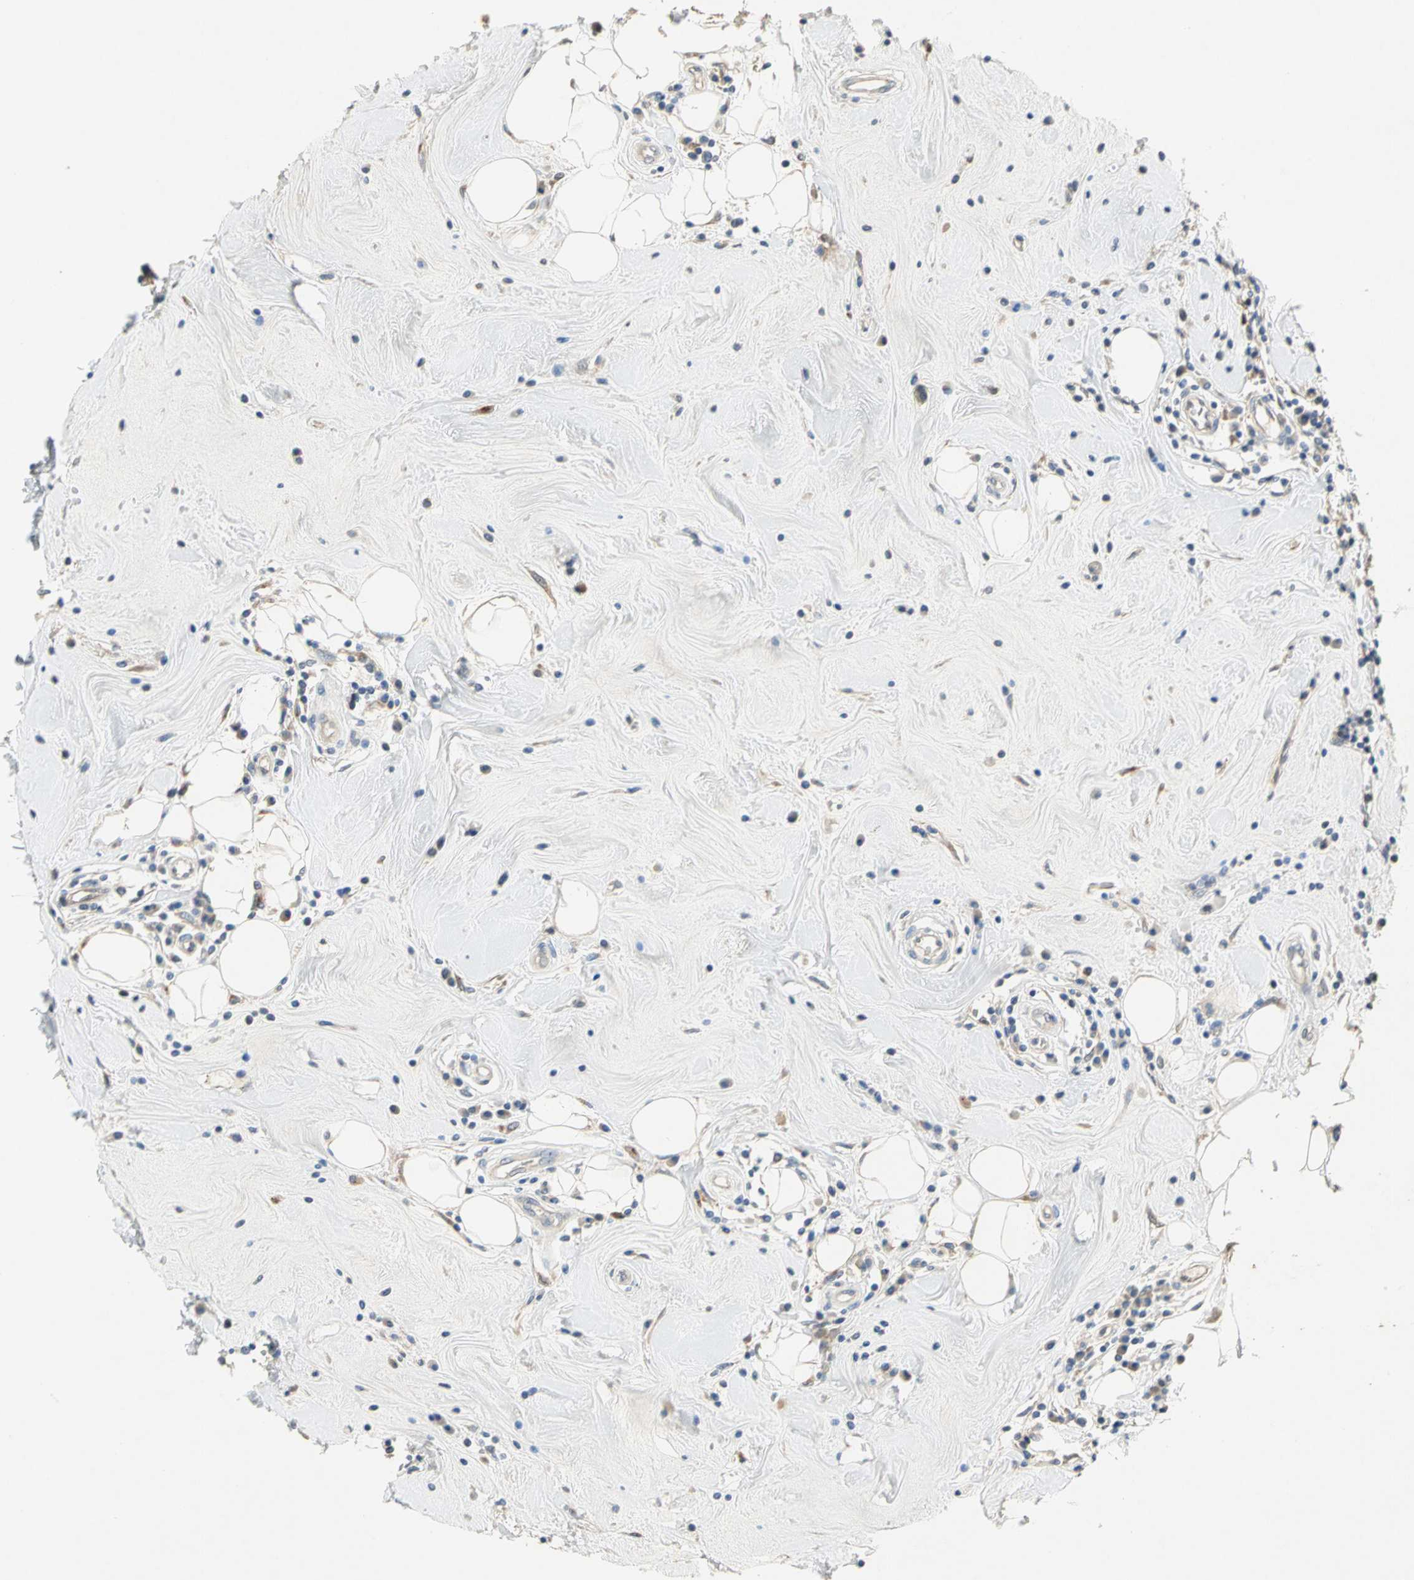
{"staining": {"intensity": "weak", "quantity": "<25%", "location": "cytoplasmic/membranous"}, "tissue": "breast cancer", "cell_type": "Tumor cells", "image_type": "cancer", "snomed": [{"axis": "morphology", "description": "Duct carcinoma"}, {"axis": "topography", "description": "Breast"}], "caption": "Immunohistochemical staining of intraductal carcinoma (breast) reveals no significant staining in tumor cells. Brightfield microscopy of immunohistochemistry (IHC) stained with DAB (brown) and hematoxylin (blue), captured at high magnification.", "gene": "IL17RB", "patient": {"sex": "female", "age": 27}}